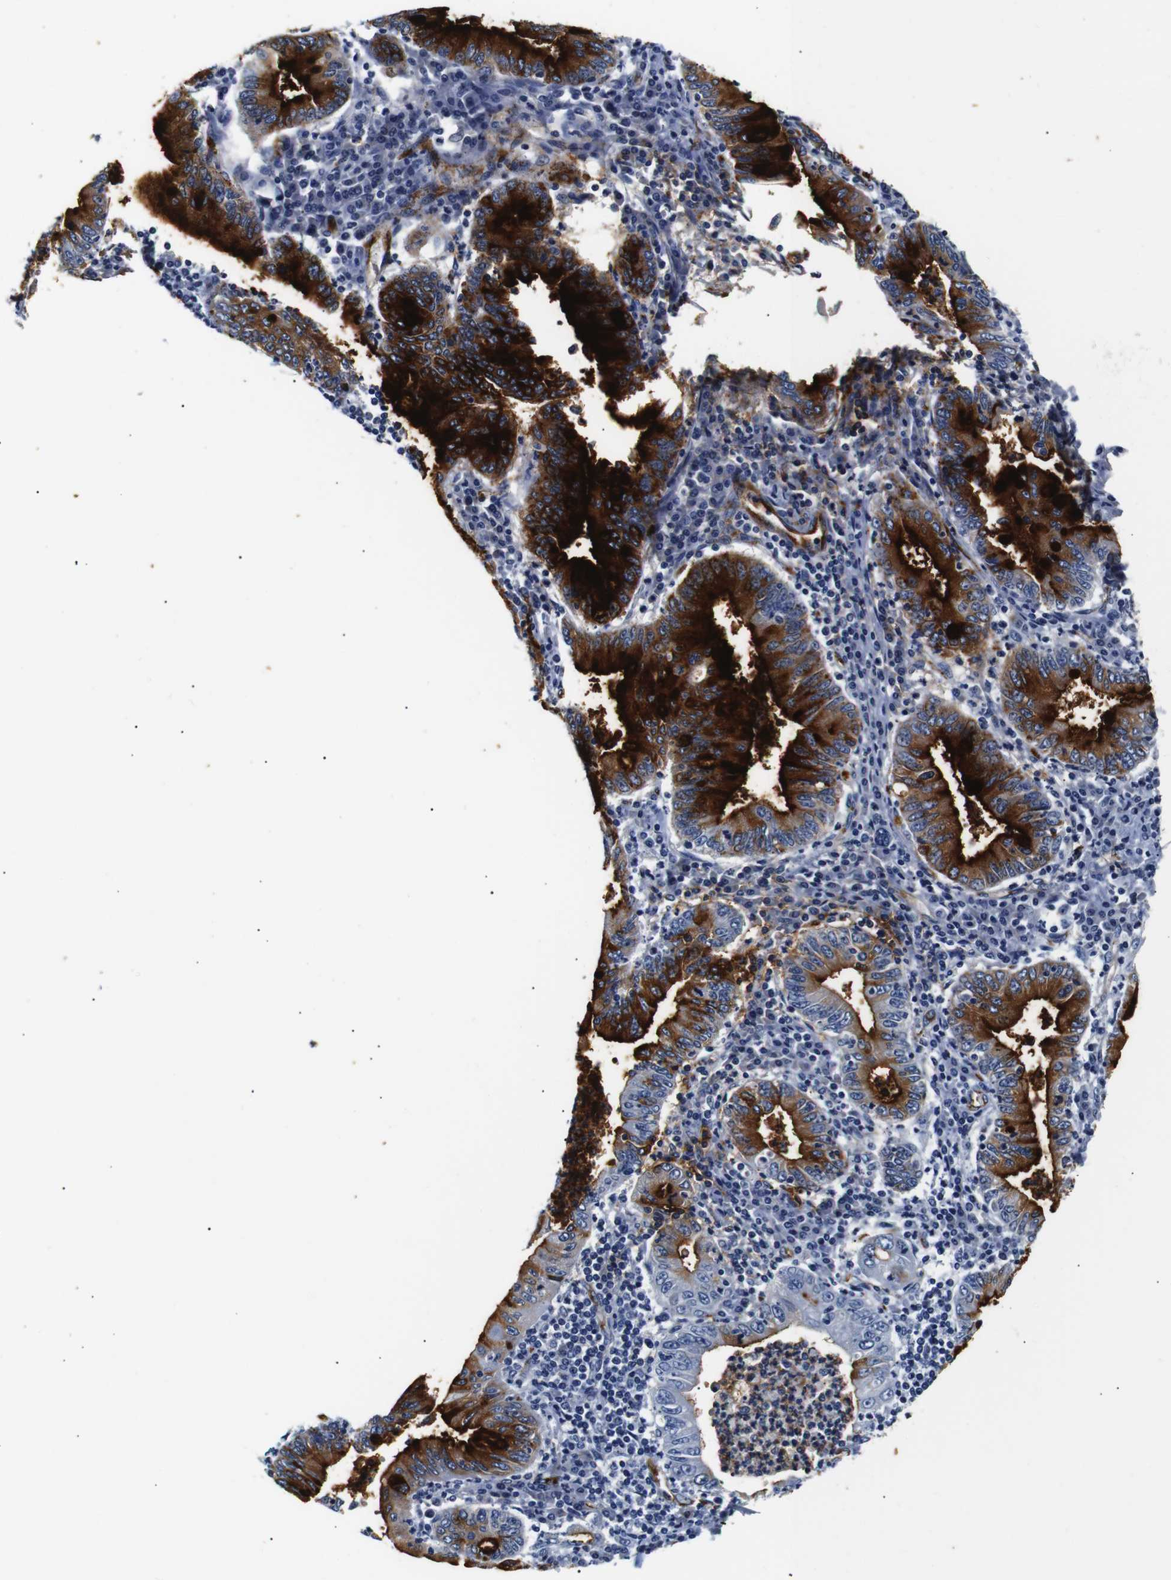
{"staining": {"intensity": "strong", "quantity": ">75%", "location": "cytoplasmic/membranous"}, "tissue": "stomach cancer", "cell_type": "Tumor cells", "image_type": "cancer", "snomed": [{"axis": "morphology", "description": "Normal tissue, NOS"}, {"axis": "morphology", "description": "Adenocarcinoma, NOS"}, {"axis": "topography", "description": "Esophagus"}, {"axis": "topography", "description": "Stomach, upper"}, {"axis": "topography", "description": "Peripheral nerve tissue"}], "caption": "Immunohistochemistry (IHC) (DAB (3,3'-diaminobenzidine)) staining of human stomach cancer (adenocarcinoma) demonstrates strong cytoplasmic/membranous protein positivity in about >75% of tumor cells.", "gene": "MUC4", "patient": {"sex": "male", "age": 62}}